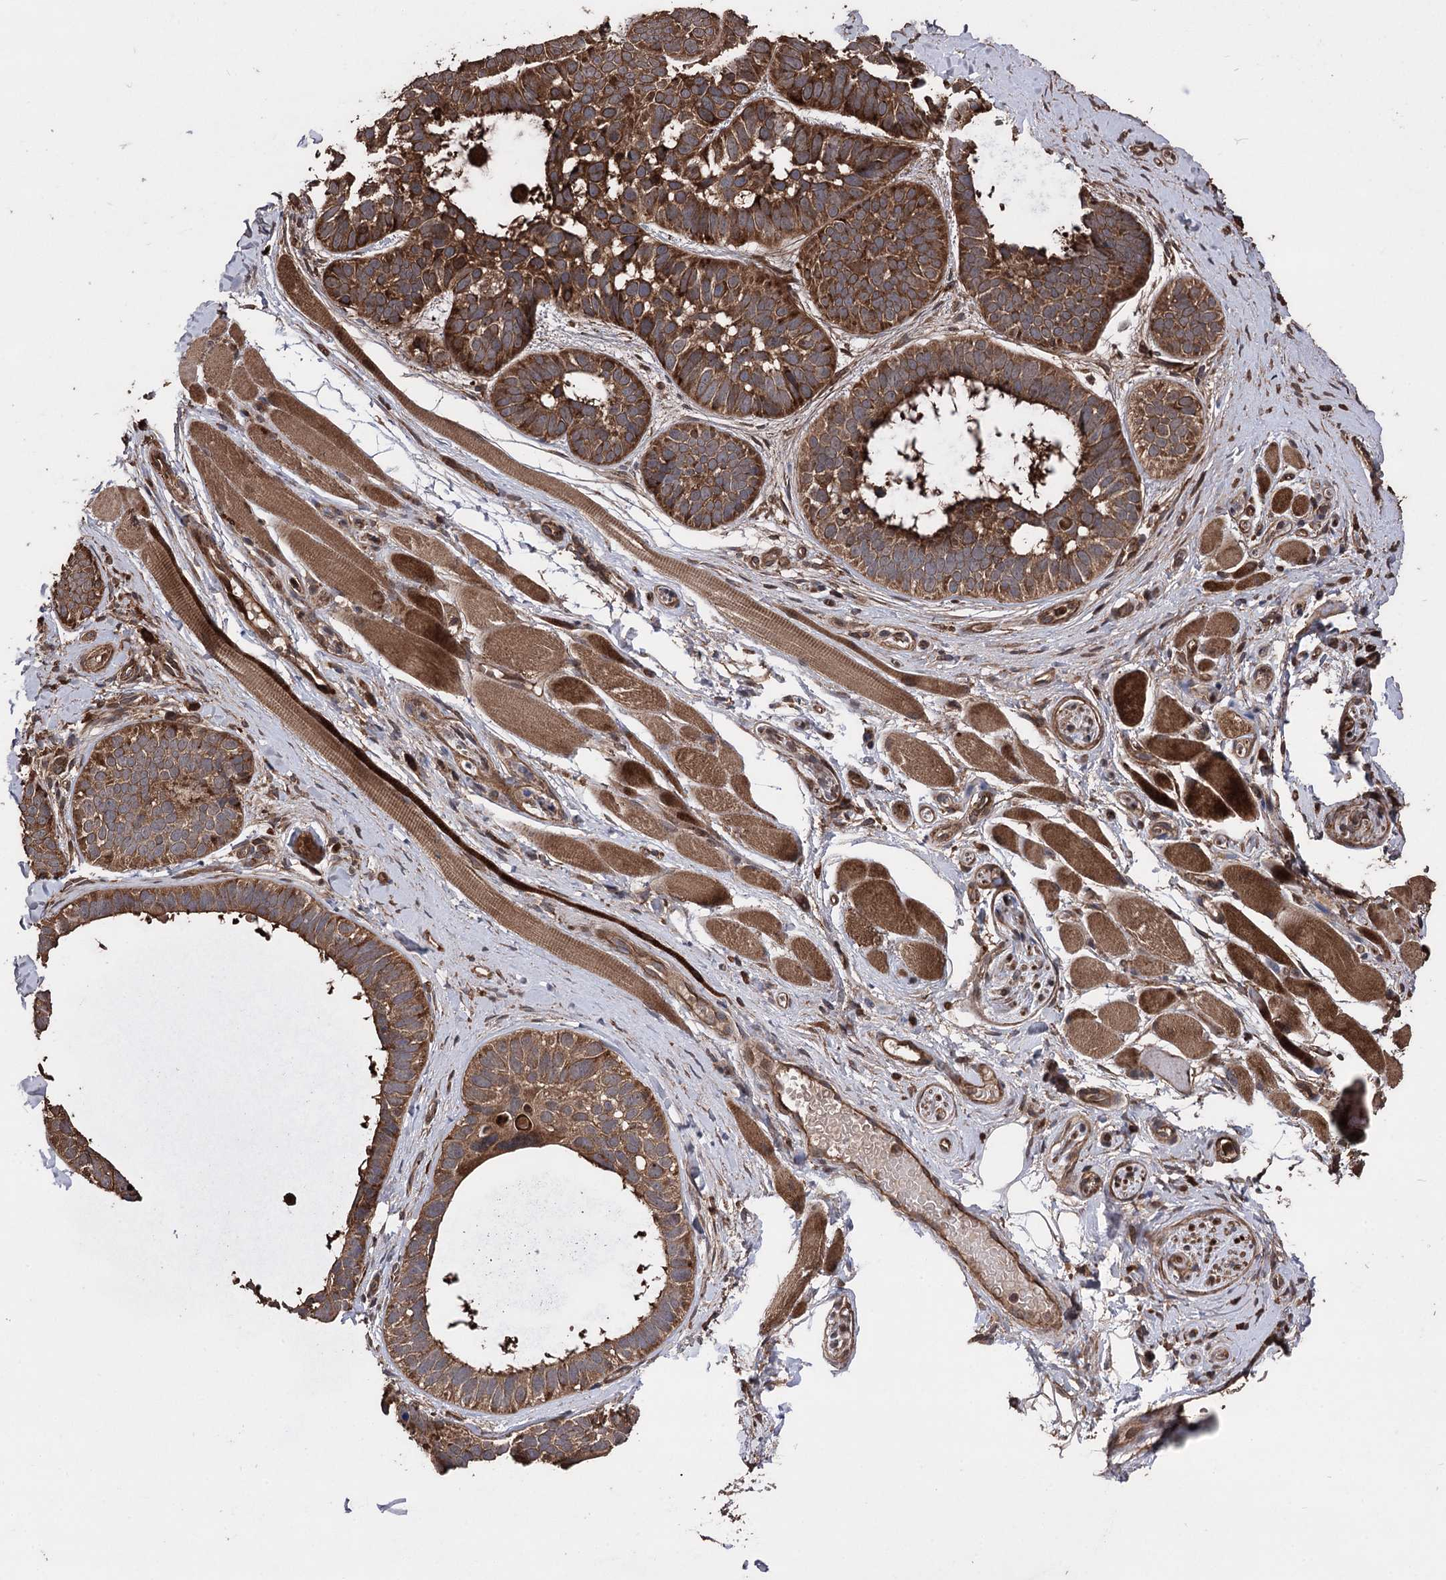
{"staining": {"intensity": "strong", "quantity": ">75%", "location": "cytoplasmic/membranous"}, "tissue": "skin cancer", "cell_type": "Tumor cells", "image_type": "cancer", "snomed": [{"axis": "morphology", "description": "Basal cell carcinoma"}, {"axis": "topography", "description": "Skin"}], "caption": "Human skin cancer stained for a protein (brown) demonstrates strong cytoplasmic/membranous positive expression in approximately >75% of tumor cells.", "gene": "RASSF3", "patient": {"sex": "male", "age": 62}}